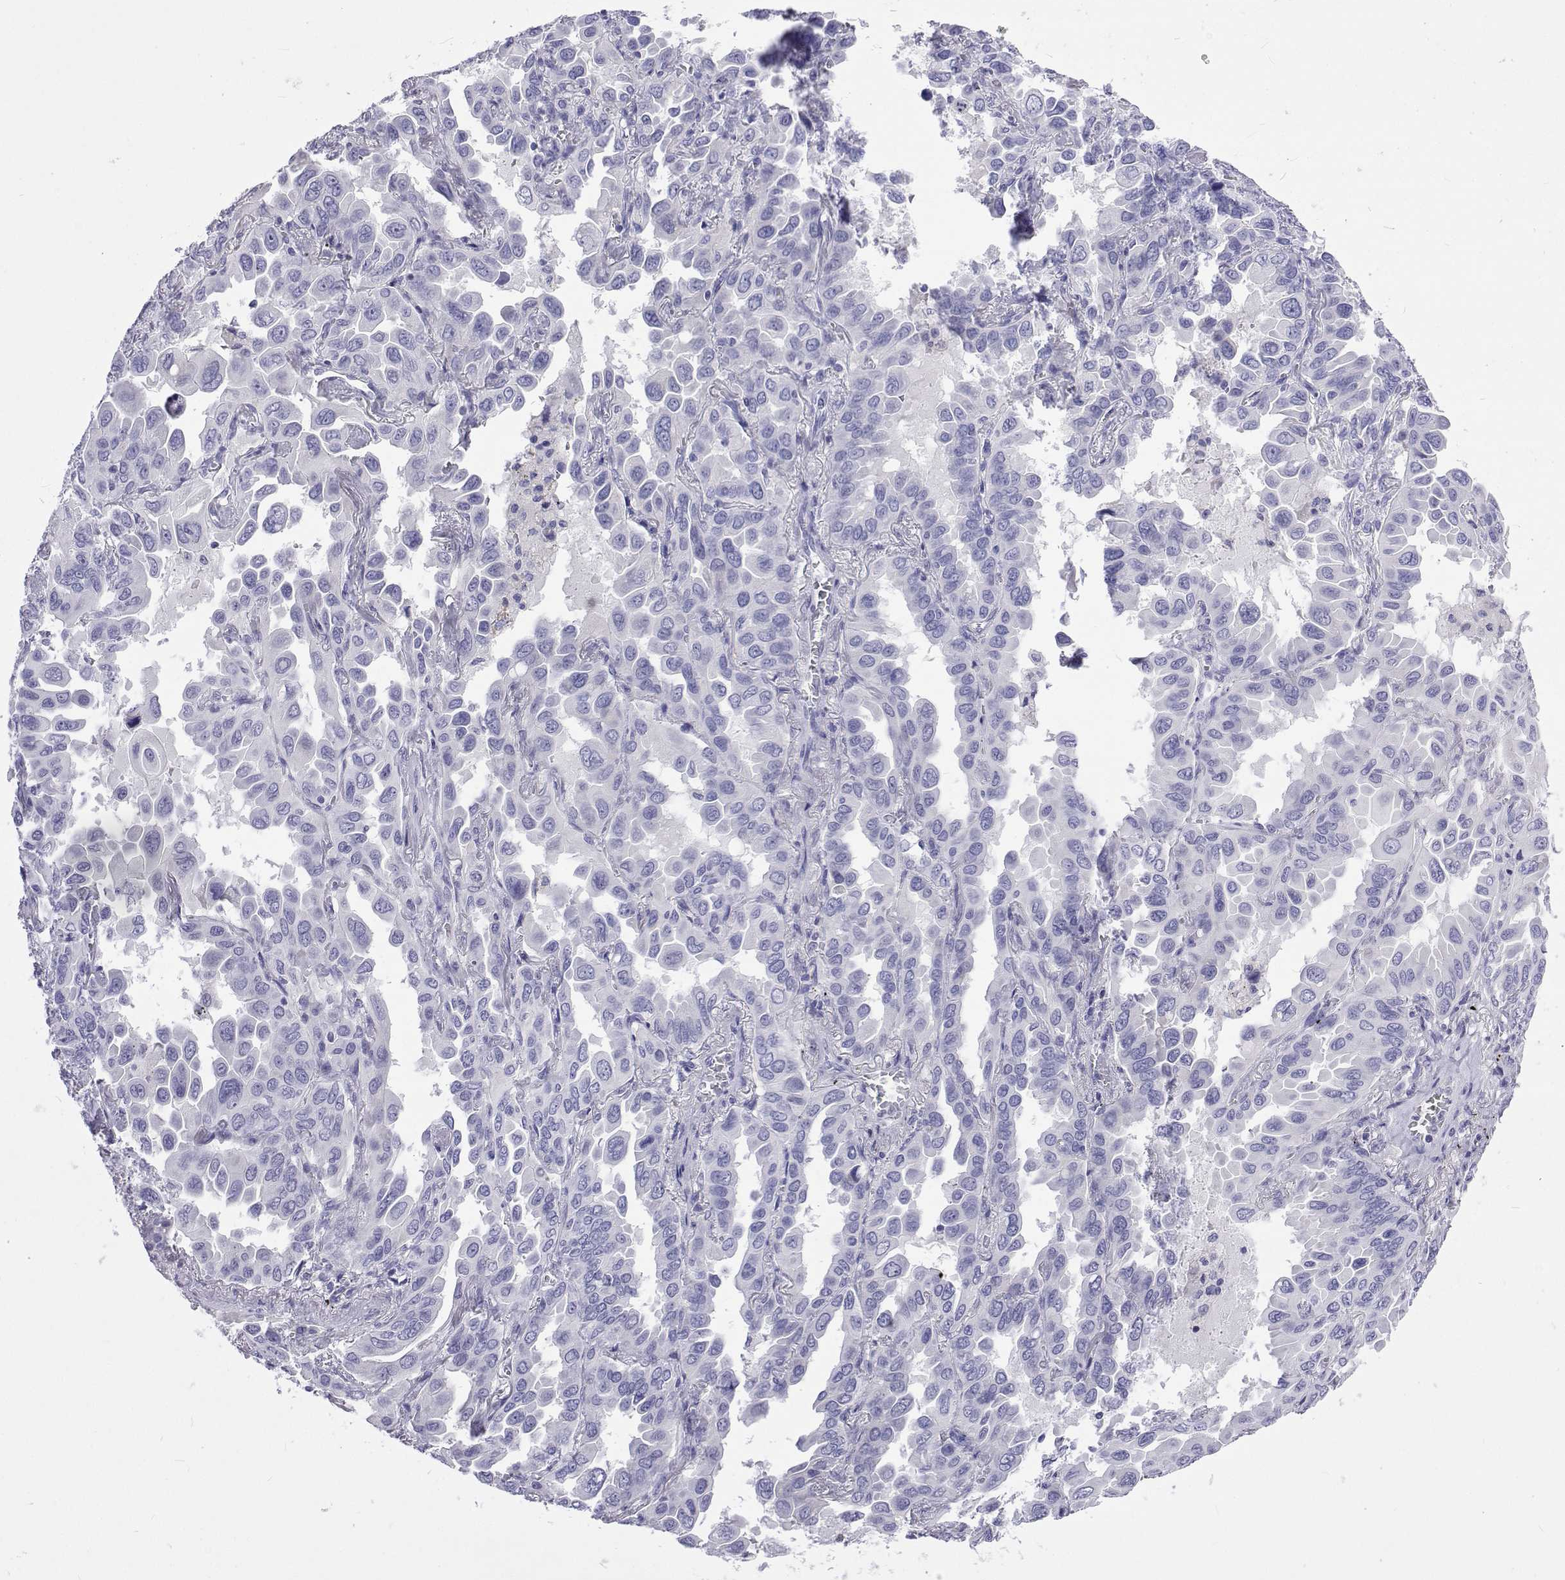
{"staining": {"intensity": "negative", "quantity": "none", "location": "none"}, "tissue": "lung cancer", "cell_type": "Tumor cells", "image_type": "cancer", "snomed": [{"axis": "morphology", "description": "Adenocarcinoma, NOS"}, {"axis": "topography", "description": "Lung"}], "caption": "Protein analysis of lung adenocarcinoma shows no significant staining in tumor cells.", "gene": "UMODL1", "patient": {"sex": "male", "age": 64}}